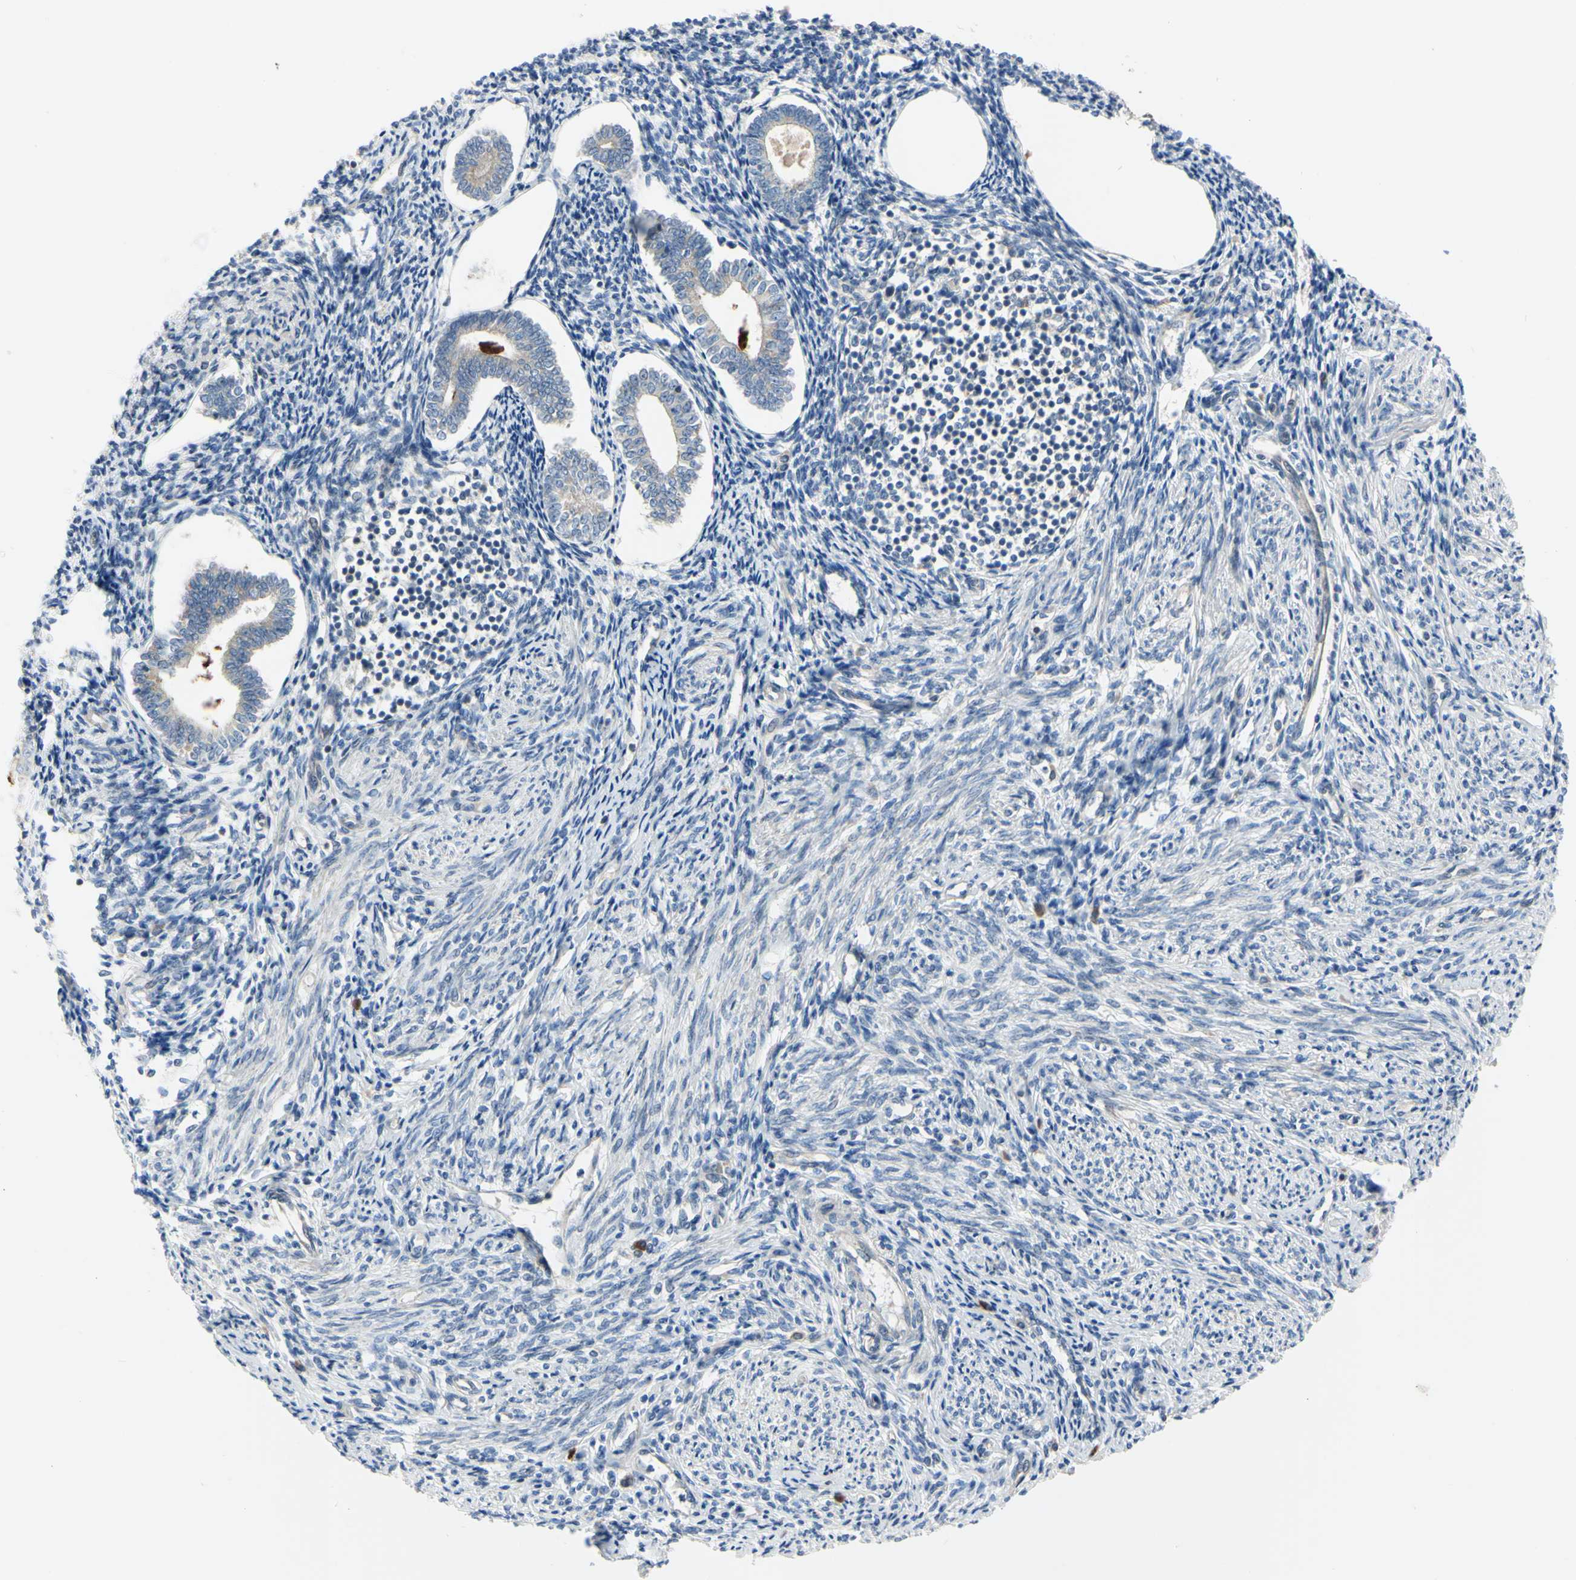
{"staining": {"intensity": "moderate", "quantity": "25%-75%", "location": "cytoplasmic/membranous,nuclear"}, "tissue": "endometrium", "cell_type": "Cells in endometrial stroma", "image_type": "normal", "snomed": [{"axis": "morphology", "description": "Normal tissue, NOS"}, {"axis": "topography", "description": "Endometrium"}], "caption": "Endometrium stained with immunohistochemistry shows moderate cytoplasmic/membranous,nuclear expression in about 25%-75% of cells in endometrial stroma. The protein is stained brown, and the nuclei are stained in blue (DAB IHC with brightfield microscopy, high magnification).", "gene": "COMMD9", "patient": {"sex": "female", "age": 71}}